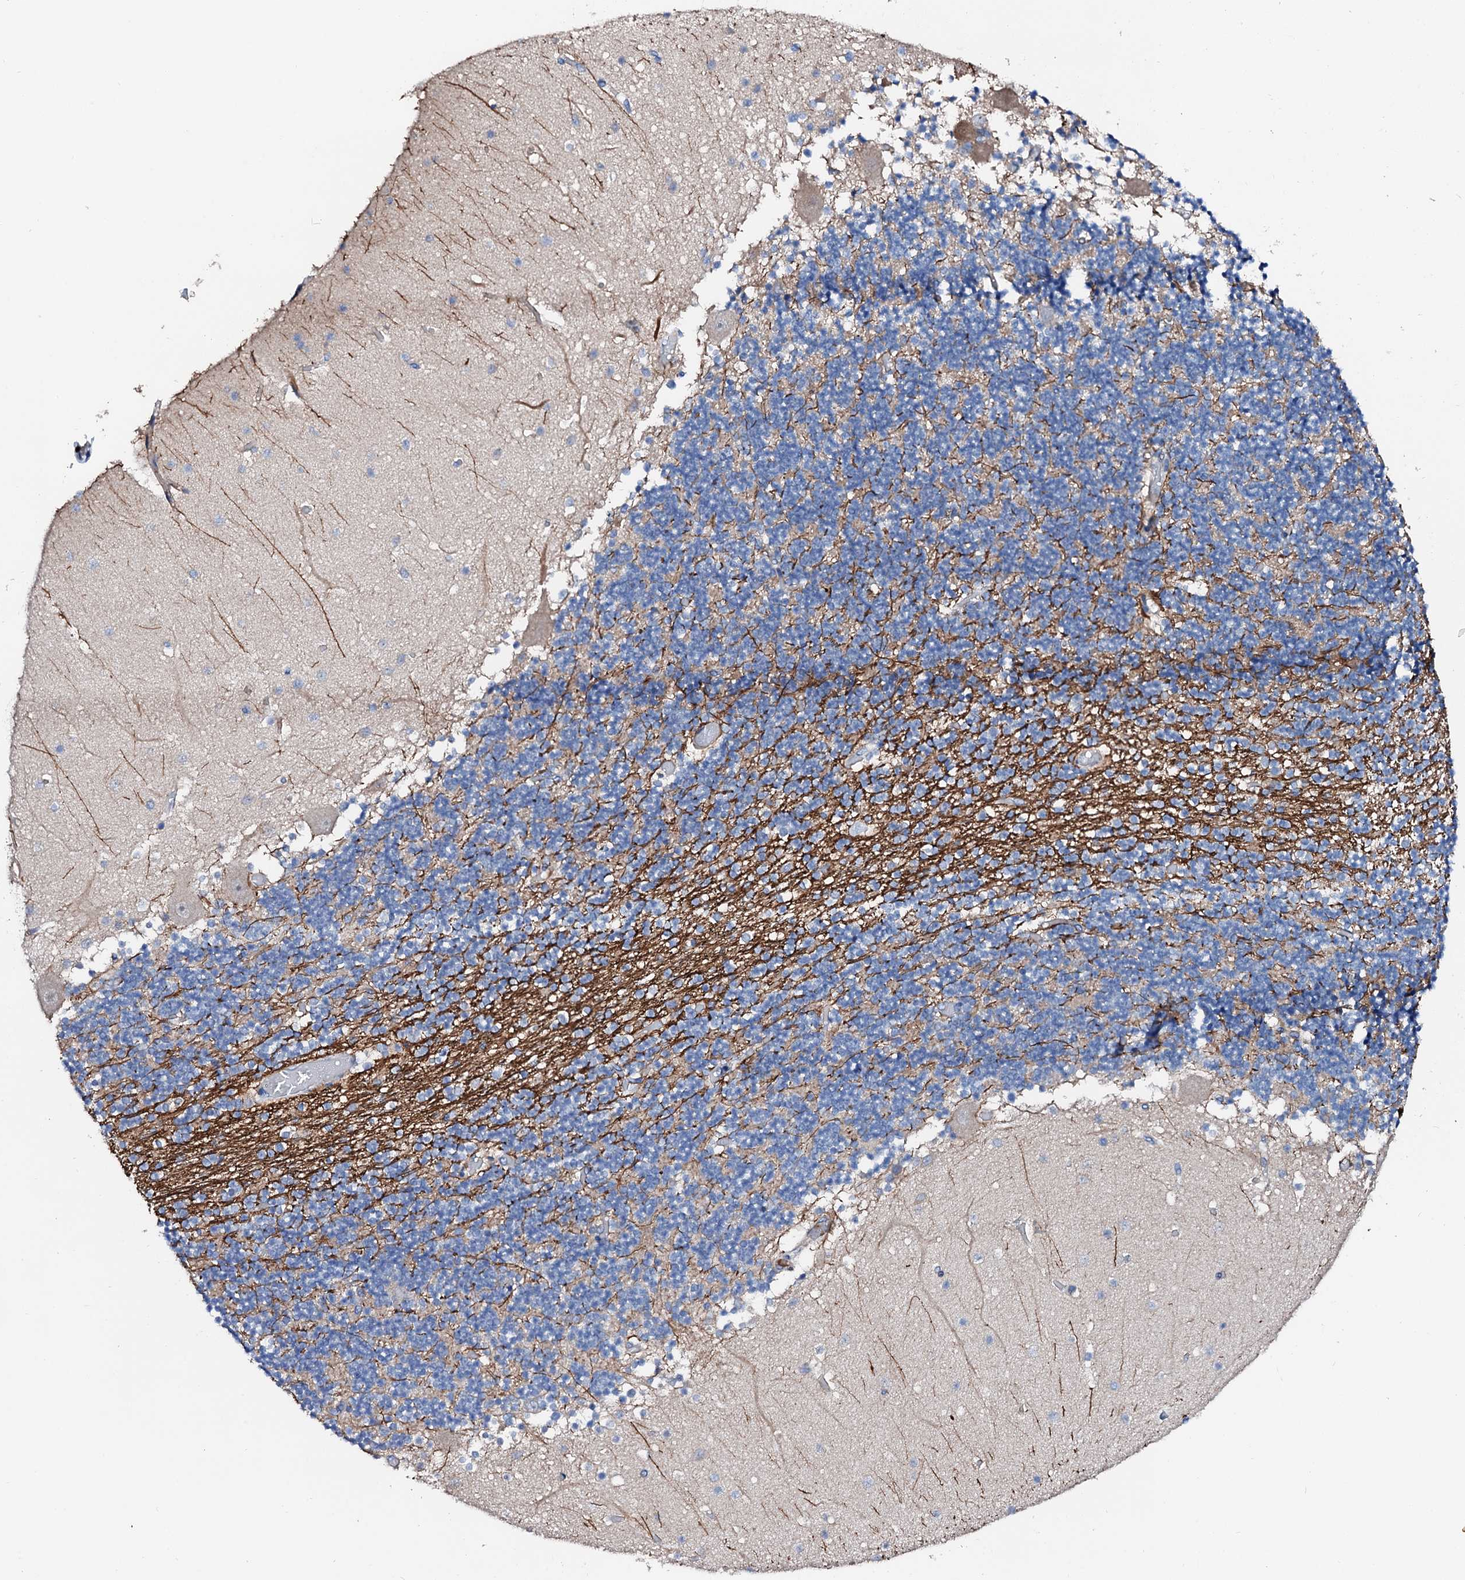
{"staining": {"intensity": "weak", "quantity": "25%-75%", "location": "cytoplasmic/membranous"}, "tissue": "cerebellum", "cell_type": "Cells in granular layer", "image_type": "normal", "snomed": [{"axis": "morphology", "description": "Normal tissue, NOS"}, {"axis": "topography", "description": "Cerebellum"}], "caption": "Protein expression analysis of normal cerebellum exhibits weak cytoplasmic/membranous staining in about 25%-75% of cells in granular layer. (Stains: DAB in brown, nuclei in blue, Microscopy: brightfield microscopy at high magnification).", "gene": "SLC10A7", "patient": {"sex": "female", "age": 28}}